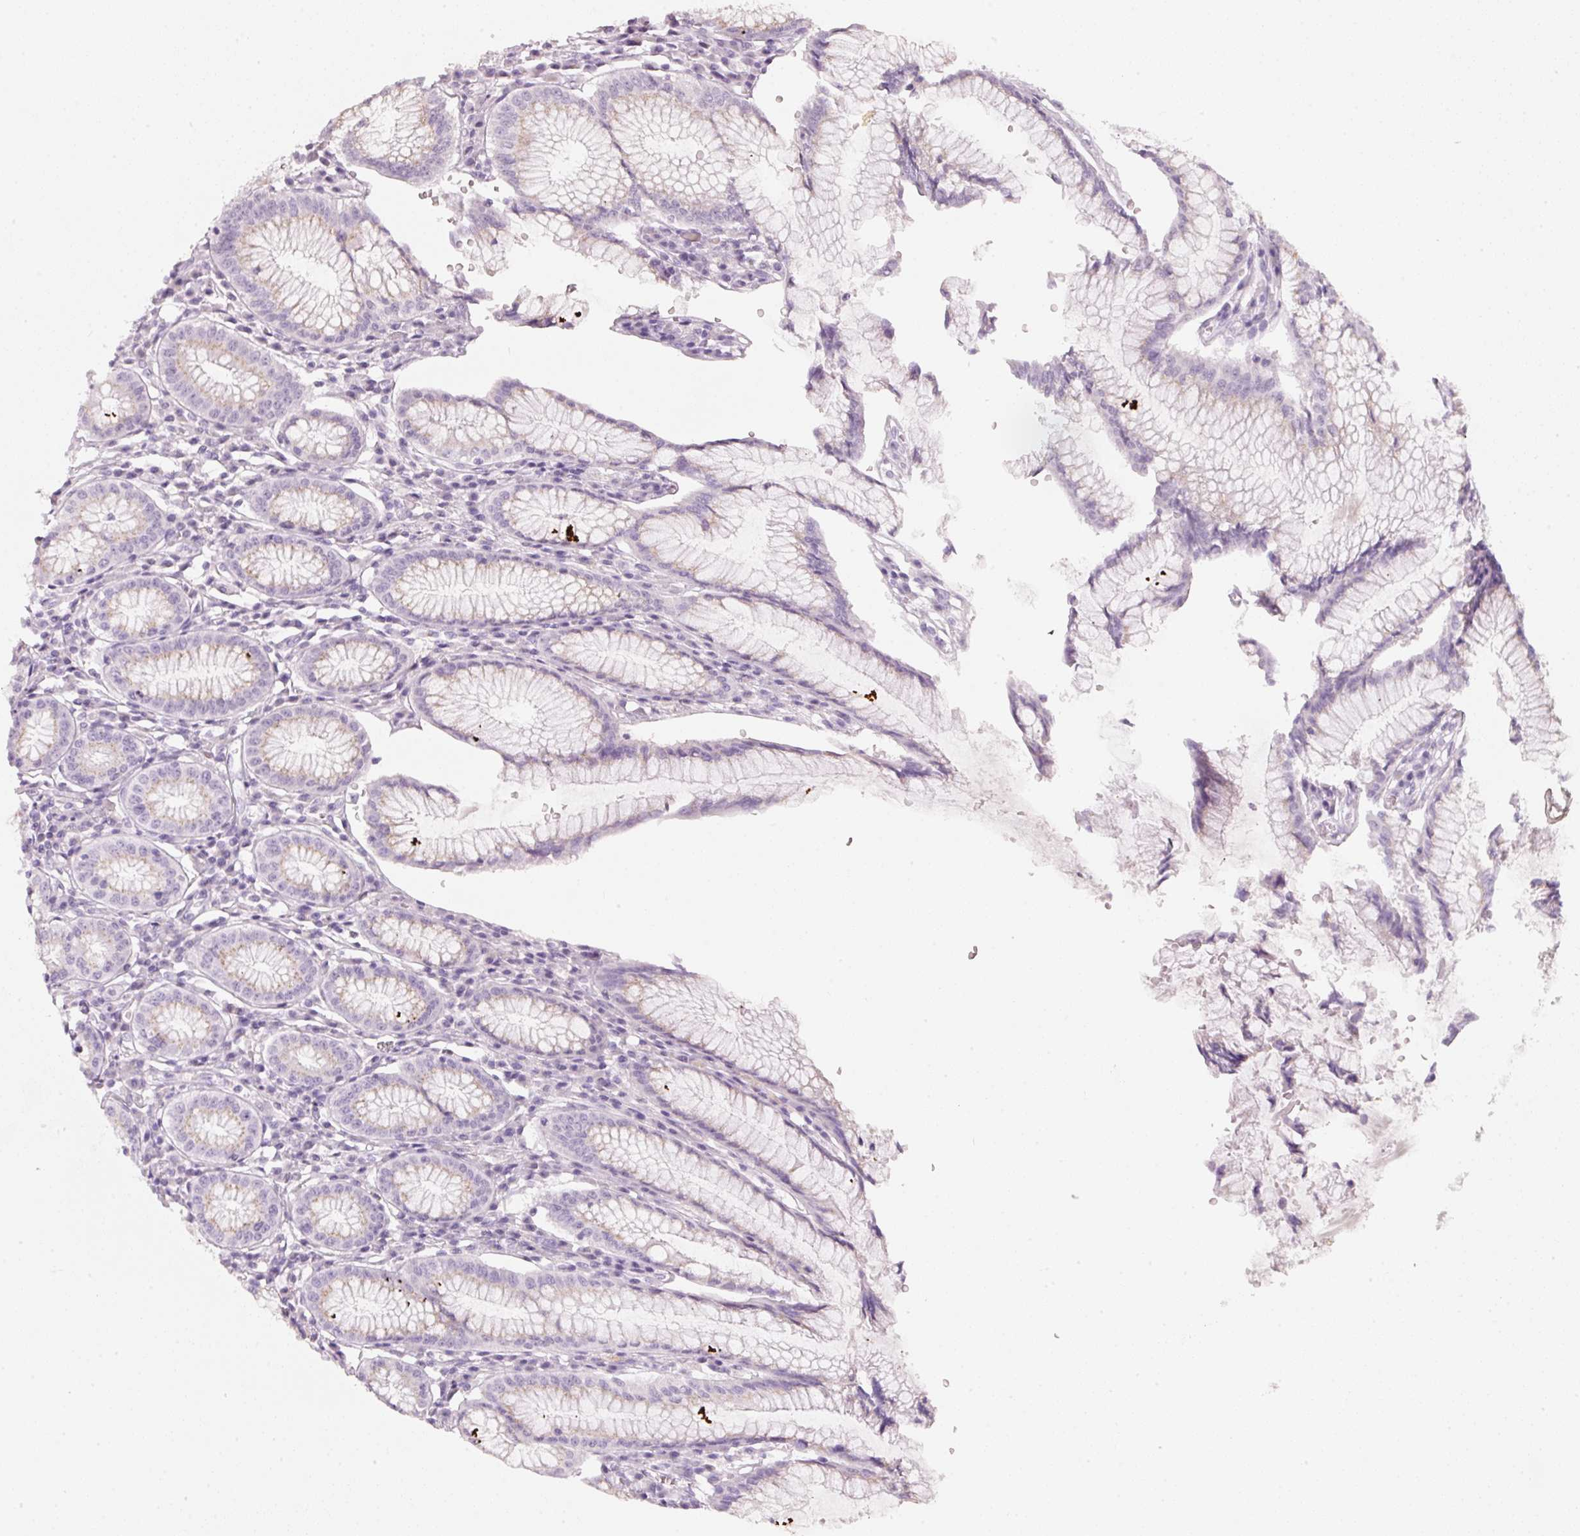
{"staining": {"intensity": "weak", "quantity": "<25%", "location": "cytoplasmic/membranous"}, "tissue": "stomach", "cell_type": "Glandular cells", "image_type": "normal", "snomed": [{"axis": "morphology", "description": "Normal tissue, NOS"}, {"axis": "topography", "description": "Stomach"}], "caption": "DAB immunohistochemical staining of normal stomach displays no significant positivity in glandular cells. Brightfield microscopy of immunohistochemistry stained with DAB (brown) and hematoxylin (blue), captured at high magnification.", "gene": "ENSG00000206549", "patient": {"sex": "male", "age": 55}}